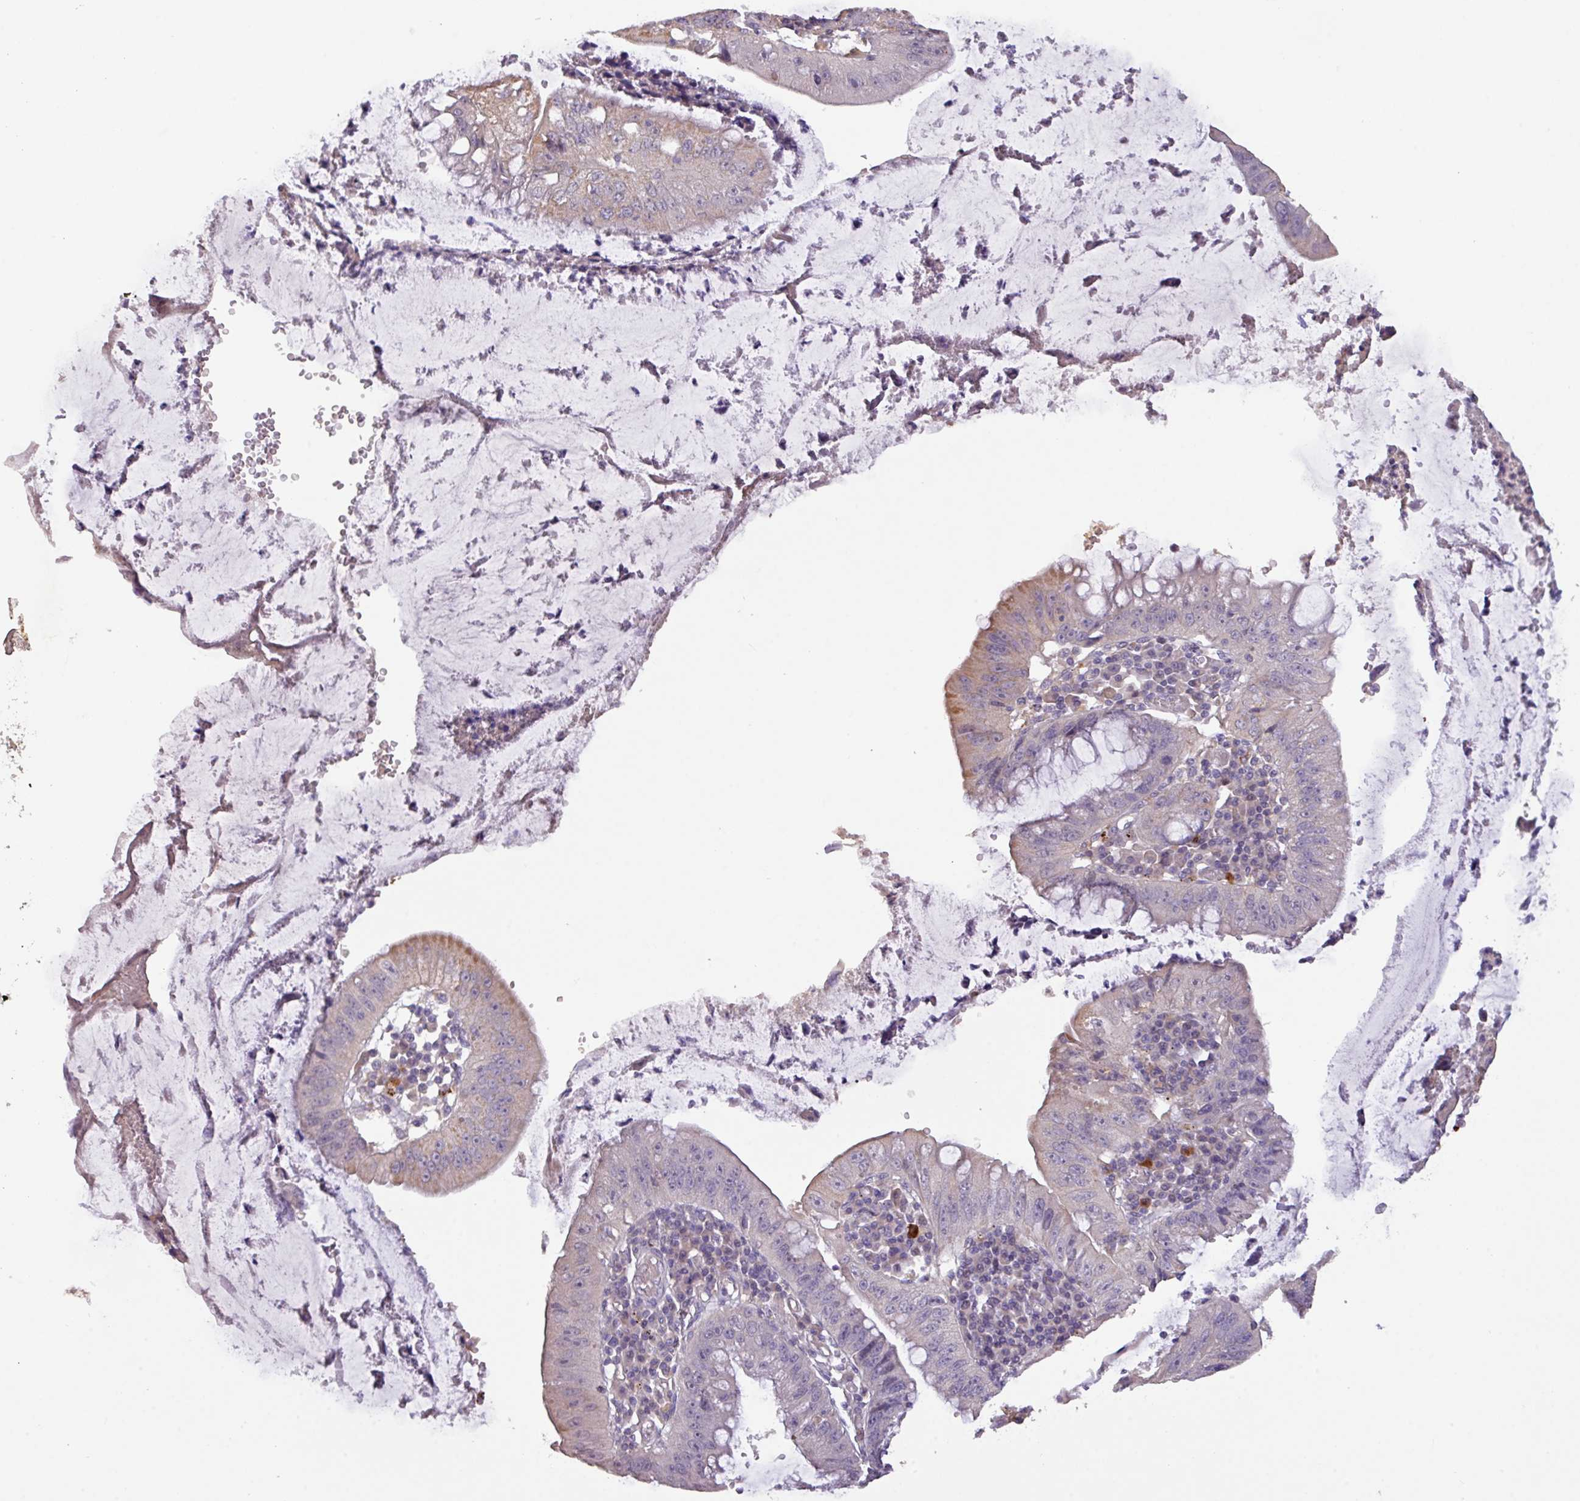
{"staining": {"intensity": "moderate", "quantity": "<25%", "location": "cytoplasmic/membranous"}, "tissue": "stomach cancer", "cell_type": "Tumor cells", "image_type": "cancer", "snomed": [{"axis": "morphology", "description": "Adenocarcinoma, NOS"}, {"axis": "topography", "description": "Stomach"}], "caption": "A low amount of moderate cytoplasmic/membranous expression is appreciated in about <25% of tumor cells in adenocarcinoma (stomach) tissue.", "gene": "PRADC1", "patient": {"sex": "male", "age": 59}}